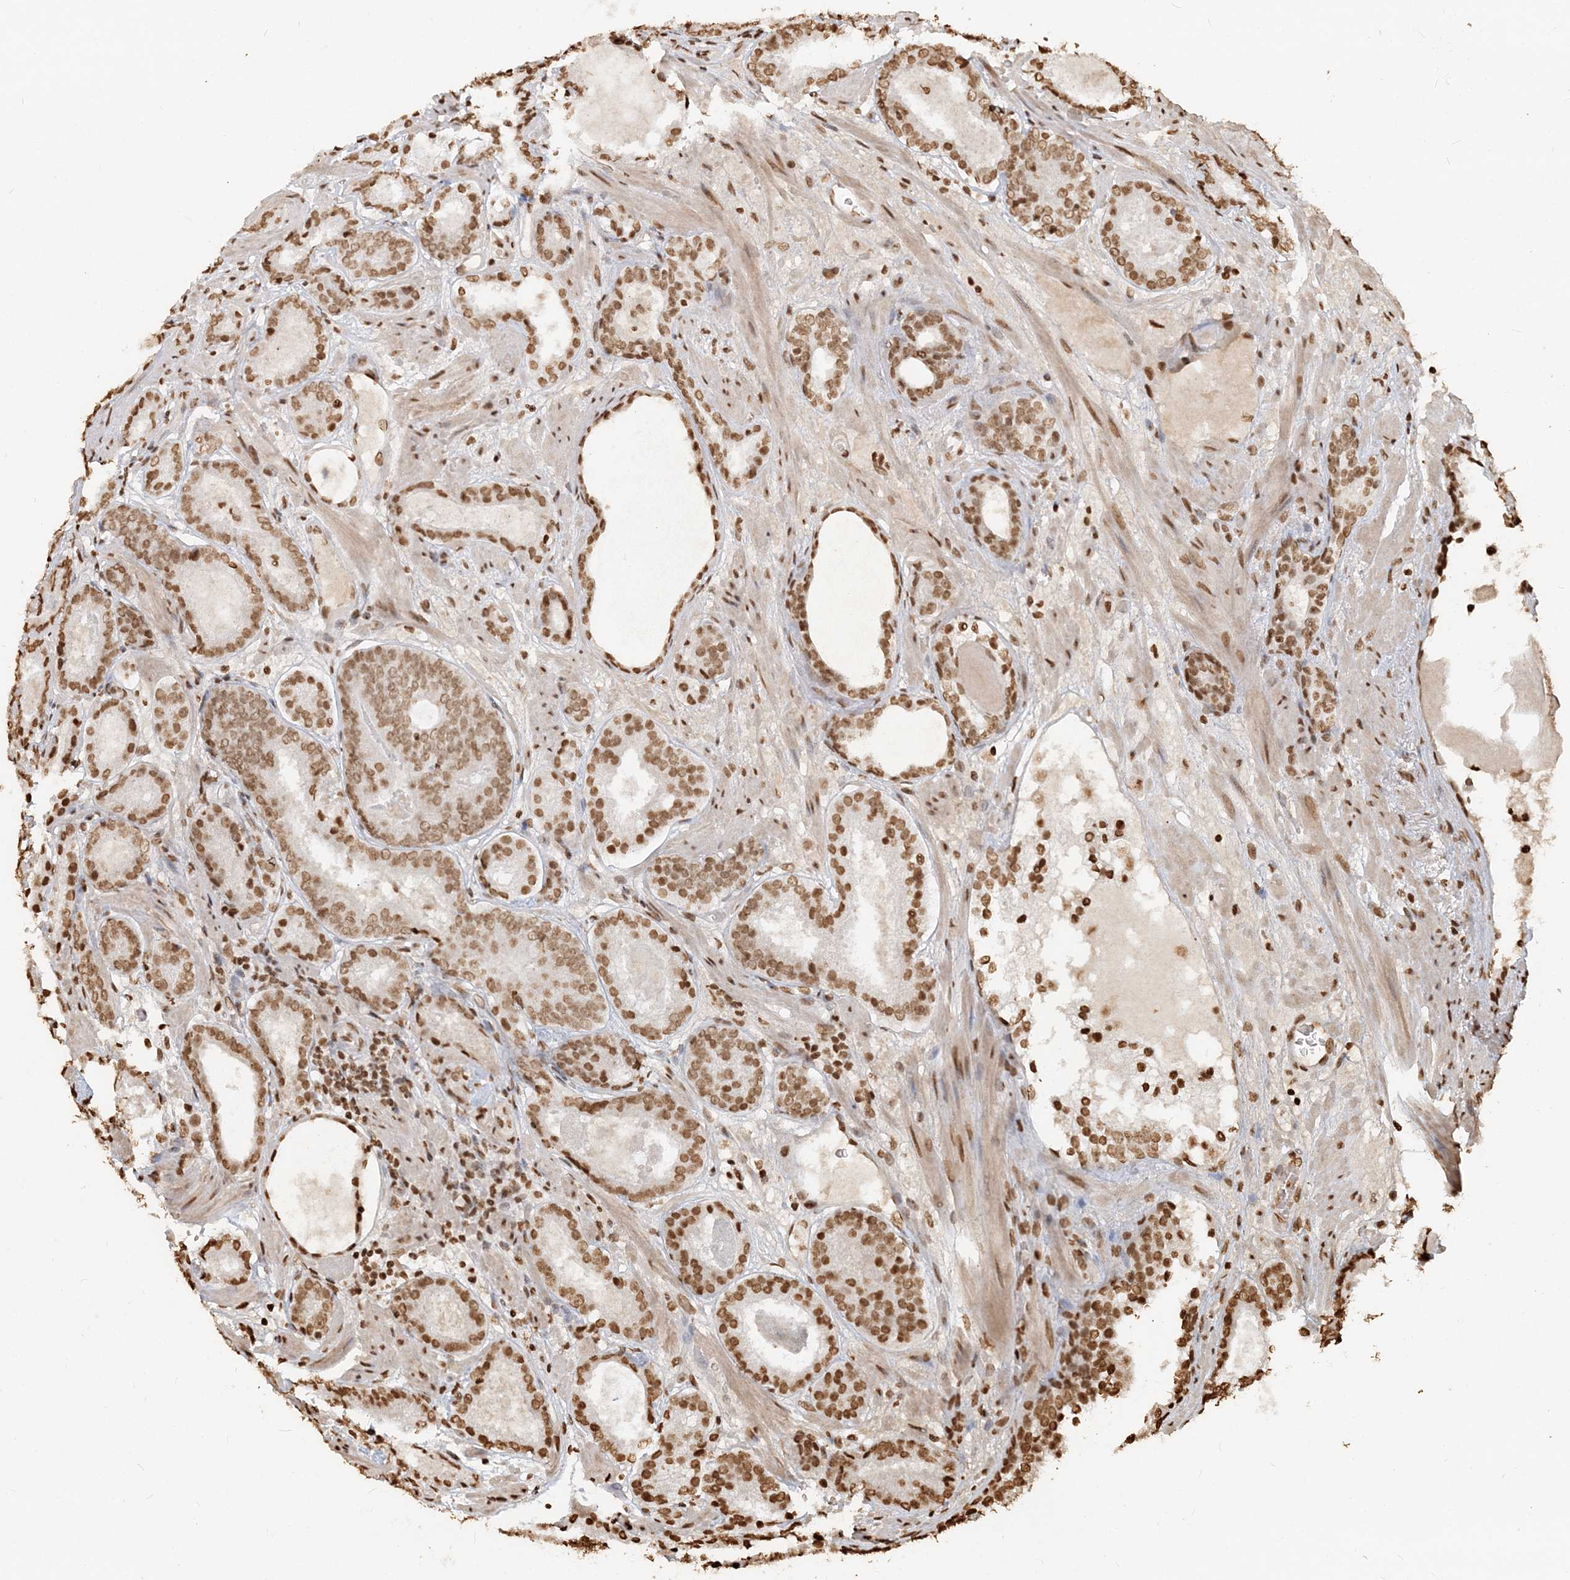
{"staining": {"intensity": "moderate", "quantity": ">75%", "location": "nuclear"}, "tissue": "prostate cancer", "cell_type": "Tumor cells", "image_type": "cancer", "snomed": [{"axis": "morphology", "description": "Adenocarcinoma, Low grade"}, {"axis": "topography", "description": "Prostate"}], "caption": "This photomicrograph reveals low-grade adenocarcinoma (prostate) stained with IHC to label a protein in brown. The nuclear of tumor cells show moderate positivity for the protein. Nuclei are counter-stained blue.", "gene": "H3-3B", "patient": {"sex": "male", "age": 69}}